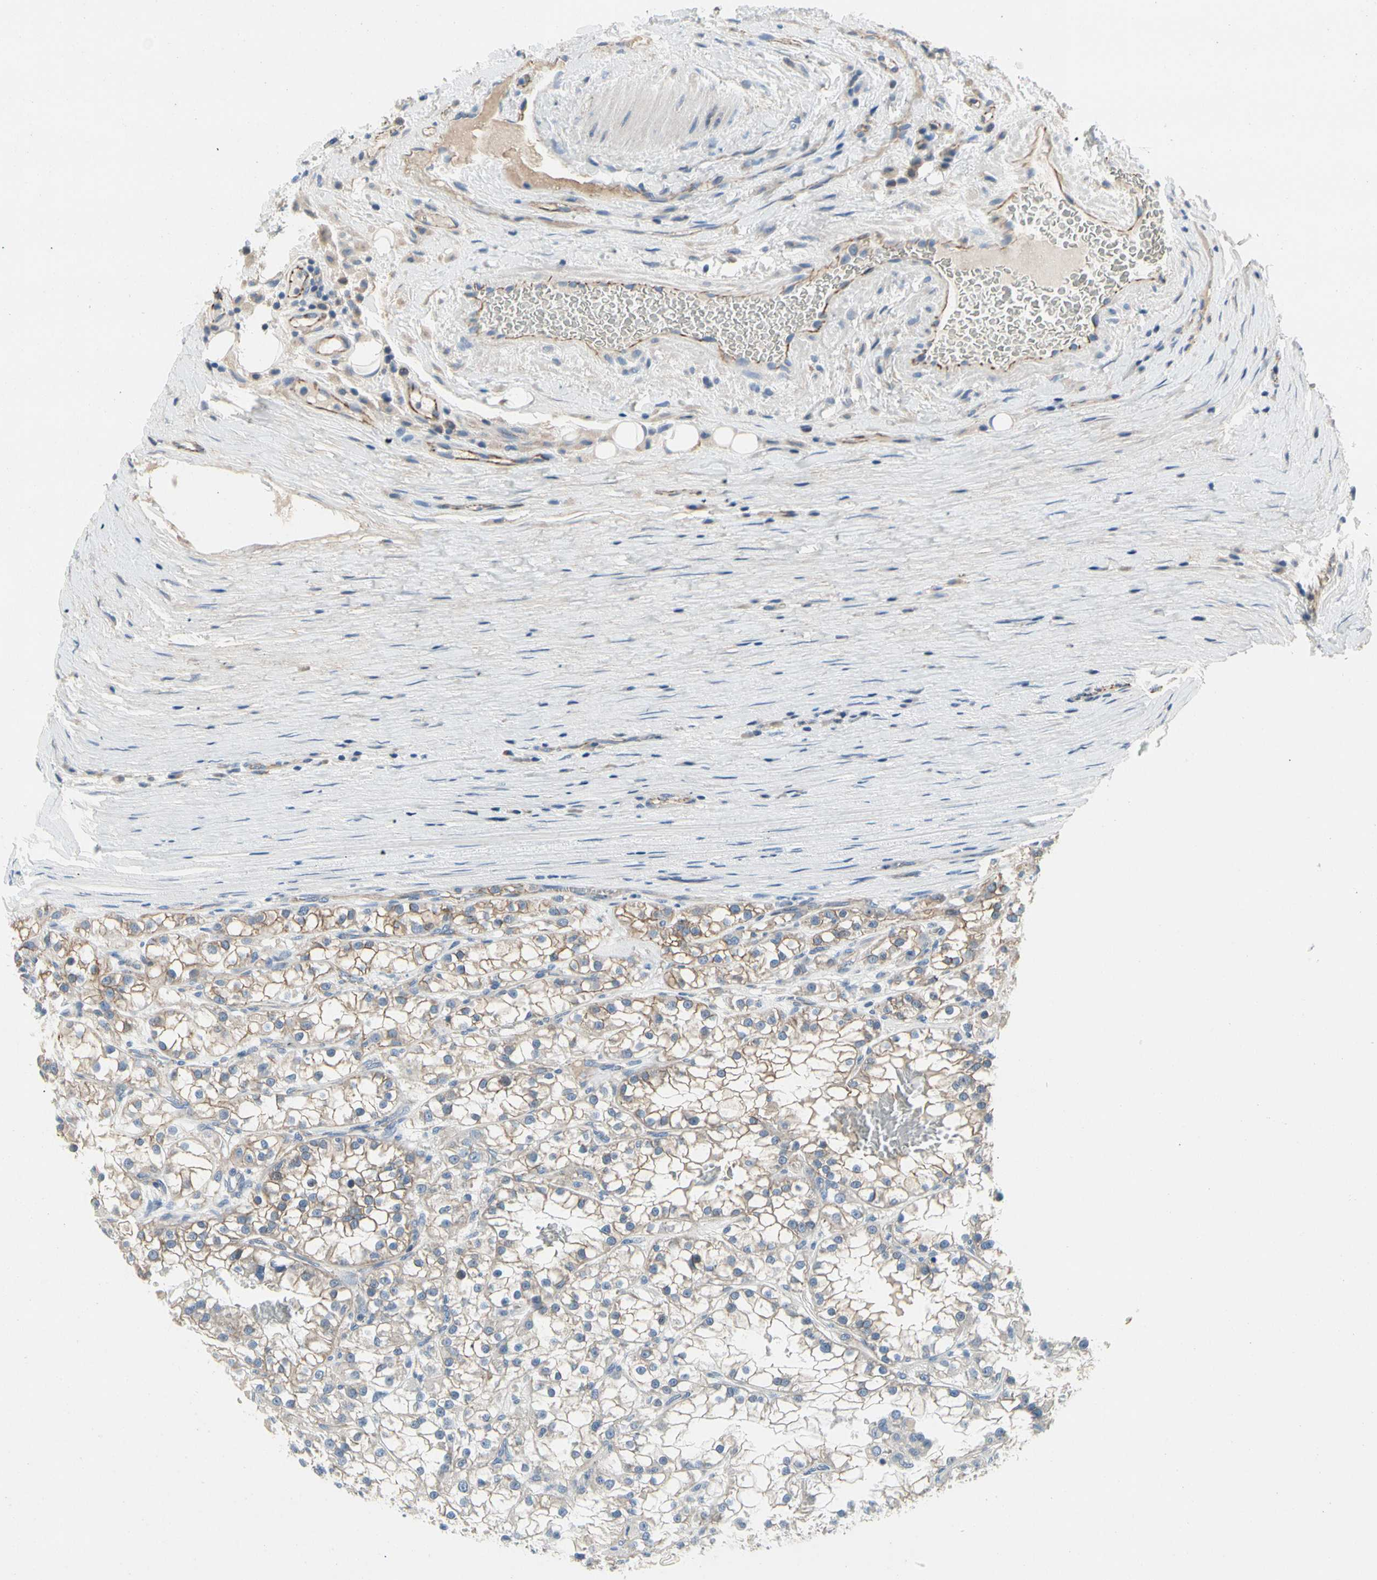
{"staining": {"intensity": "weak", "quantity": "25%-75%", "location": "cytoplasmic/membranous"}, "tissue": "renal cancer", "cell_type": "Tumor cells", "image_type": "cancer", "snomed": [{"axis": "morphology", "description": "Adenocarcinoma, NOS"}, {"axis": "topography", "description": "Kidney"}], "caption": "The histopathology image exhibits staining of renal cancer, revealing weak cytoplasmic/membranous protein positivity (brown color) within tumor cells.", "gene": "LGR6", "patient": {"sex": "female", "age": 52}}